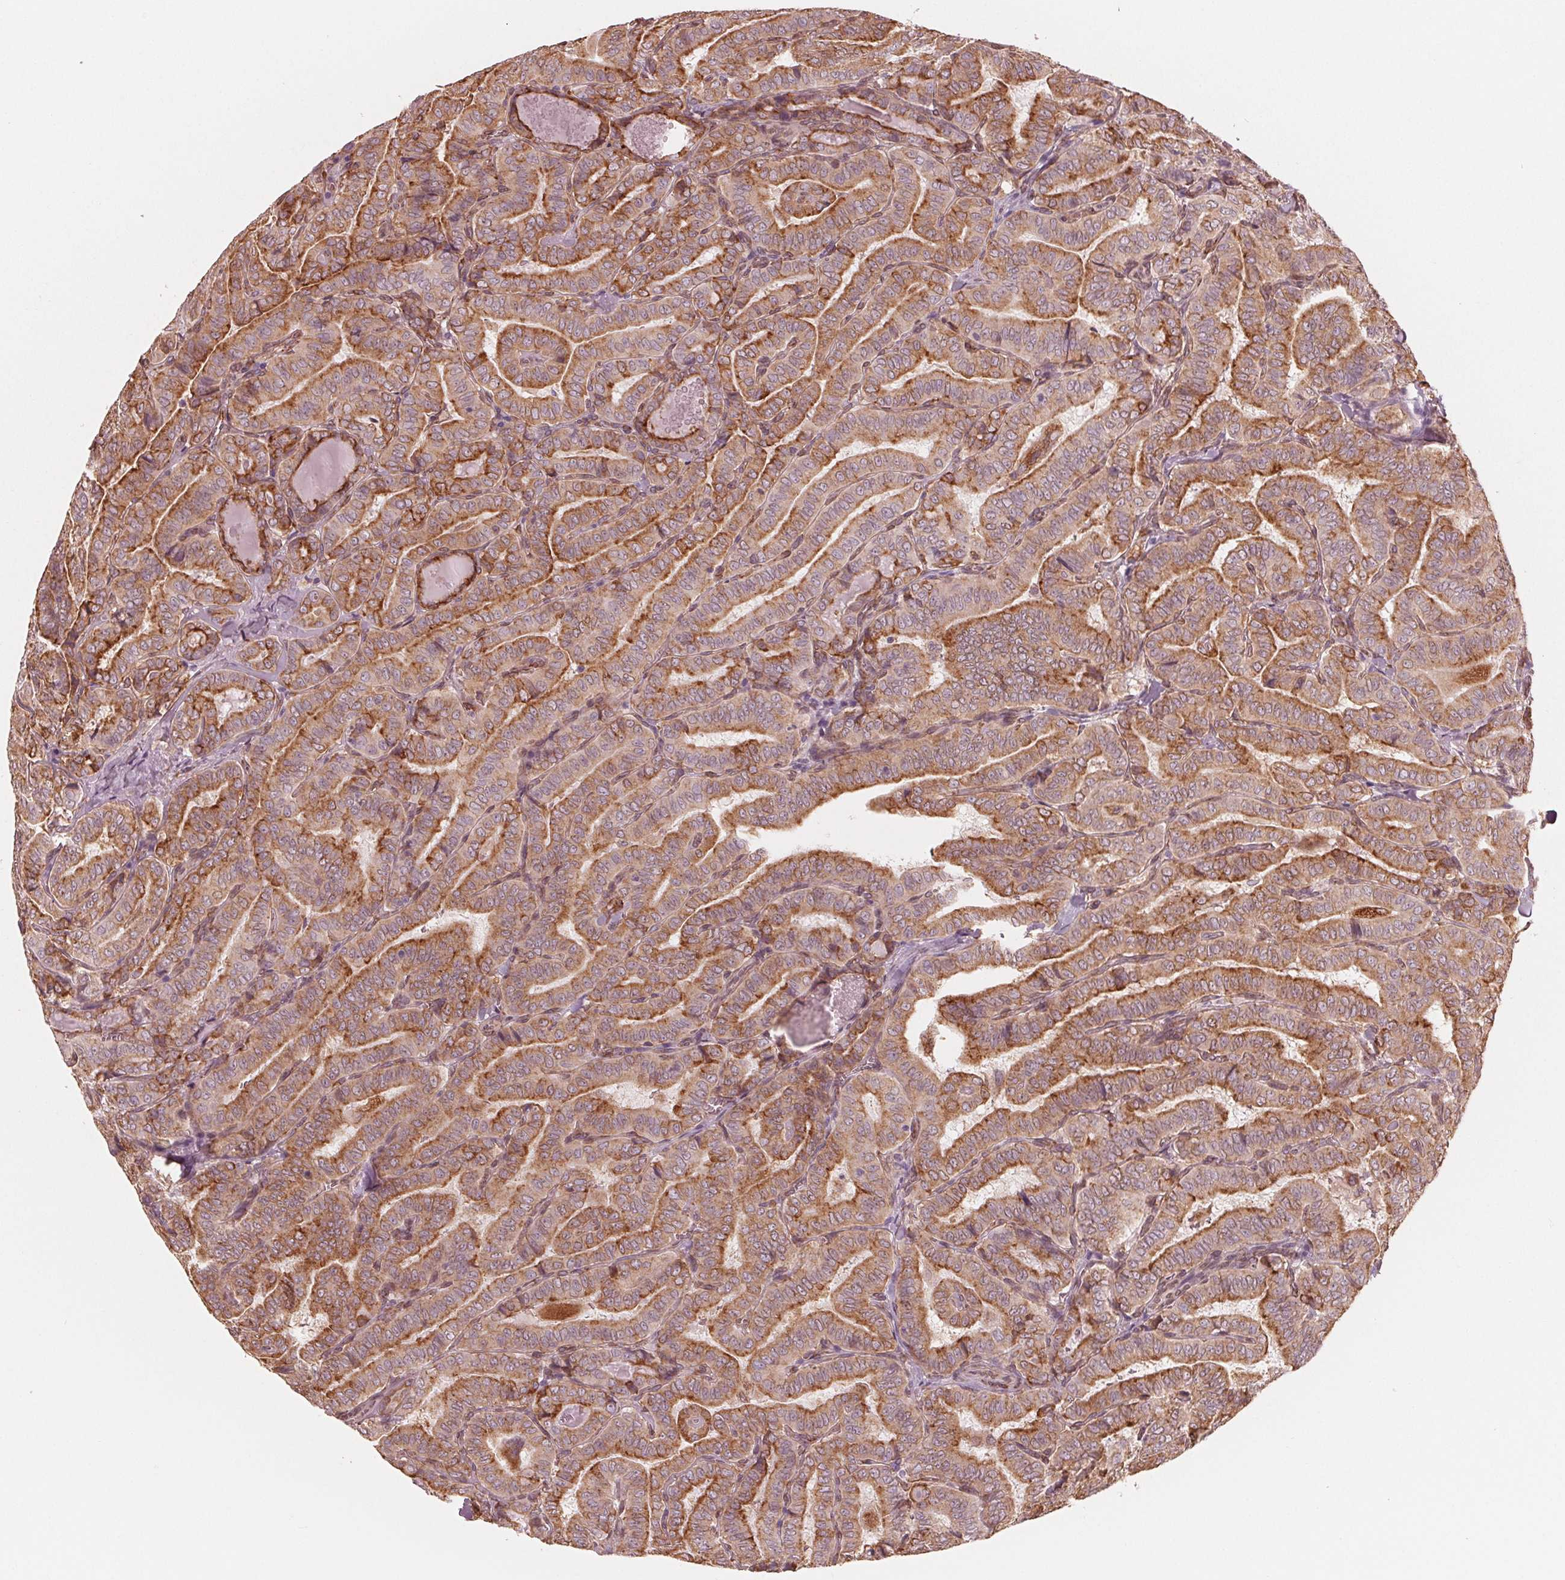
{"staining": {"intensity": "moderate", "quantity": ">75%", "location": "cytoplasmic/membranous"}, "tissue": "thyroid cancer", "cell_type": "Tumor cells", "image_type": "cancer", "snomed": [{"axis": "morphology", "description": "Papillary adenocarcinoma, NOS"}, {"axis": "morphology", "description": "Papillary adenoma metastatic"}, {"axis": "topography", "description": "Thyroid gland"}], "caption": "Tumor cells reveal medium levels of moderate cytoplasmic/membranous positivity in approximately >75% of cells in human thyroid papillary adenoma metastatic.", "gene": "IKBIP", "patient": {"sex": "female", "age": 50}}